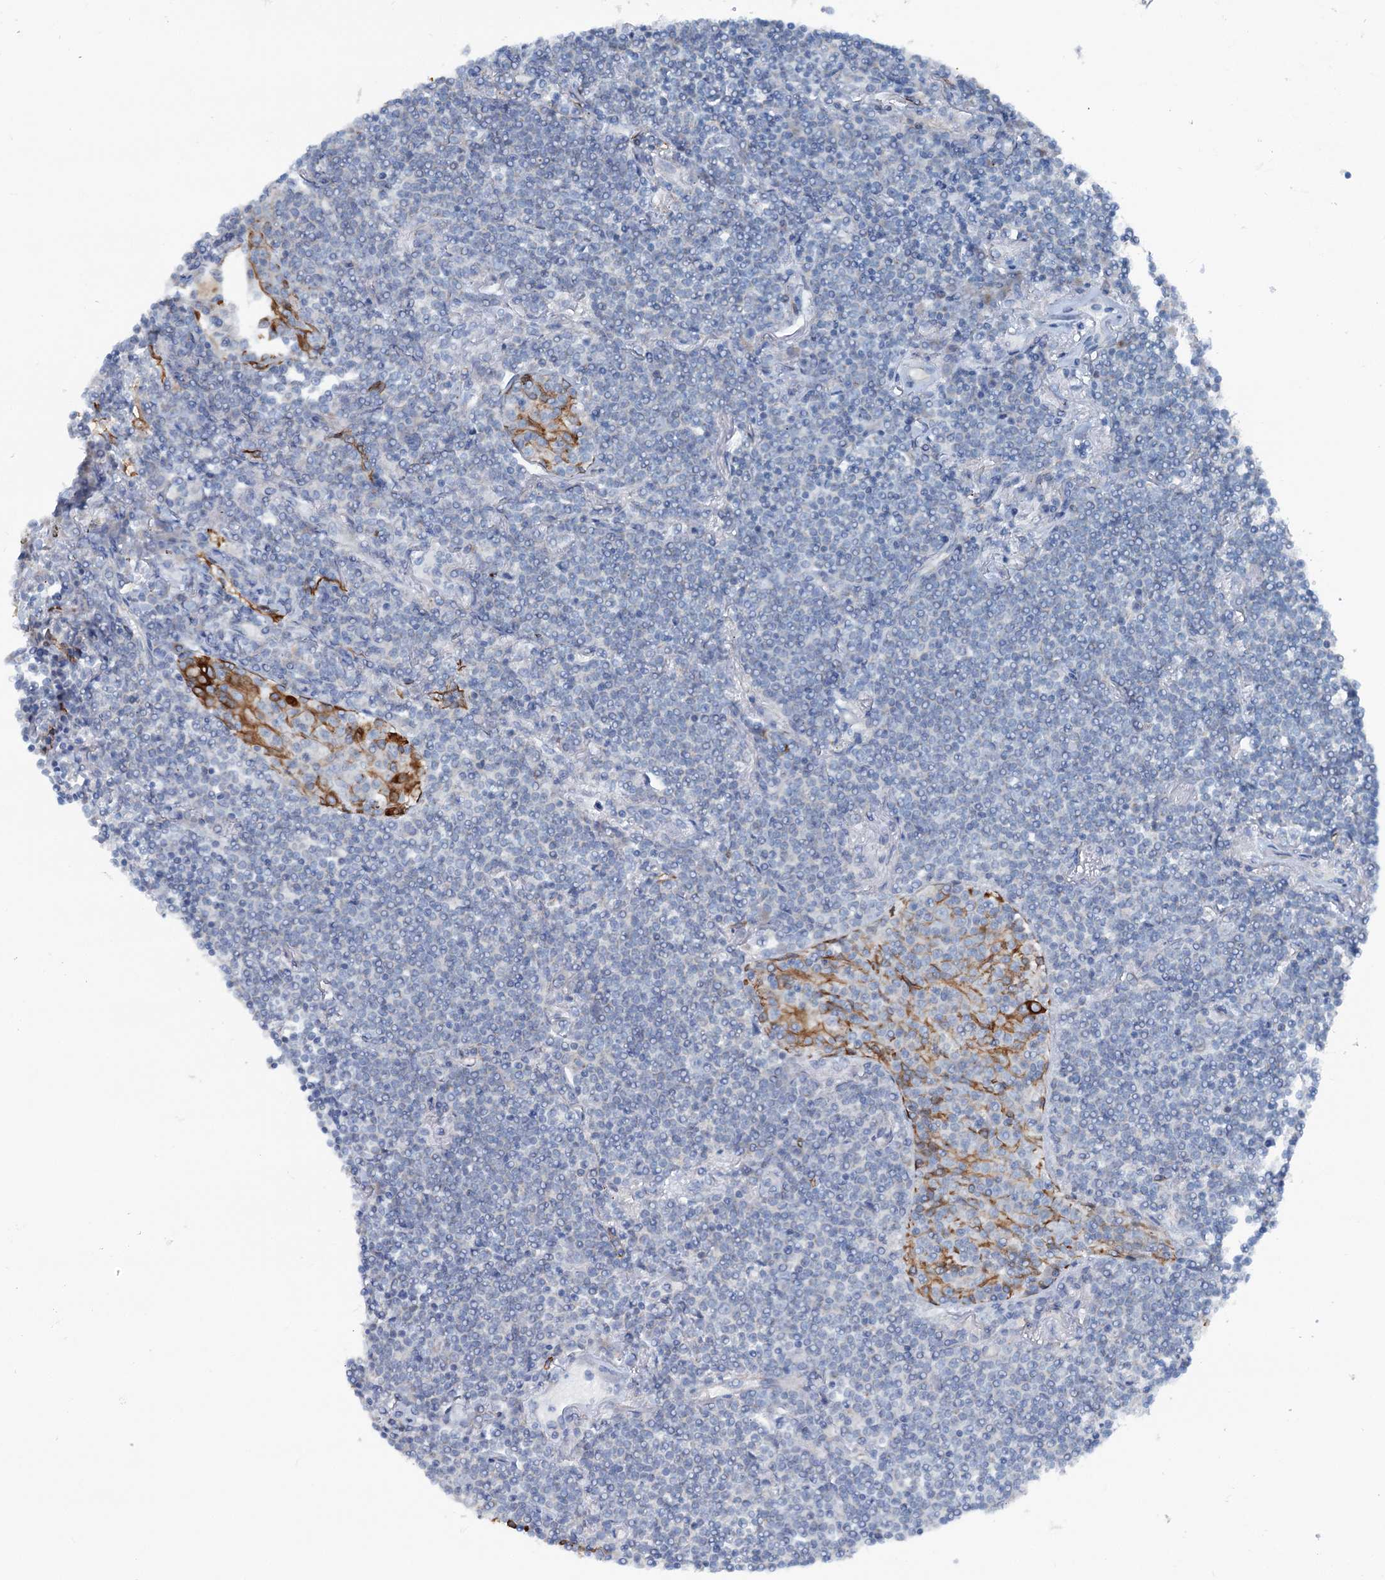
{"staining": {"intensity": "negative", "quantity": "none", "location": "none"}, "tissue": "lymphoma", "cell_type": "Tumor cells", "image_type": "cancer", "snomed": [{"axis": "morphology", "description": "Malignant lymphoma, non-Hodgkin's type, Low grade"}, {"axis": "topography", "description": "Lung"}], "caption": "The photomicrograph shows no staining of tumor cells in low-grade malignant lymphoma, non-Hodgkin's type. (DAB immunohistochemistry visualized using brightfield microscopy, high magnification).", "gene": "CALCOCO1", "patient": {"sex": "female", "age": 71}}